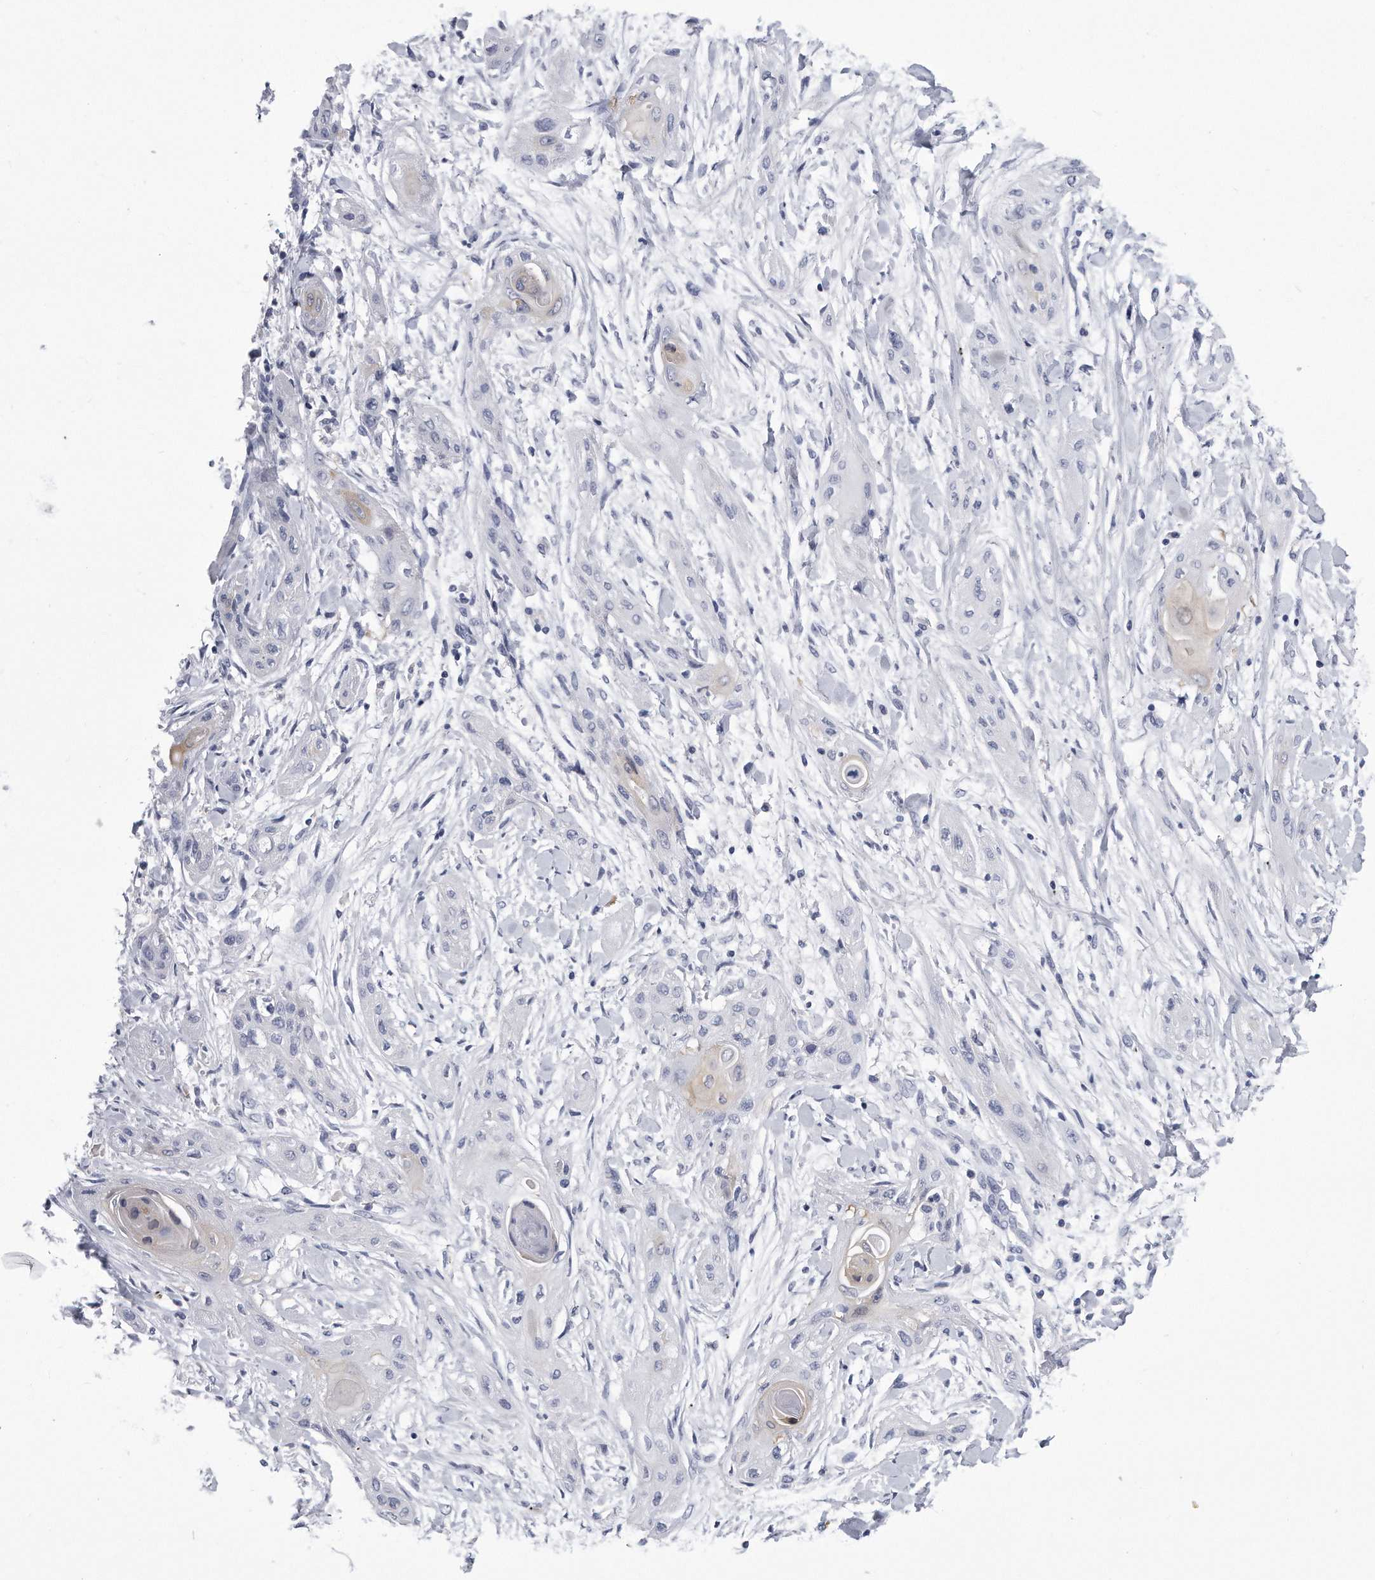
{"staining": {"intensity": "negative", "quantity": "none", "location": "none"}, "tissue": "lung cancer", "cell_type": "Tumor cells", "image_type": "cancer", "snomed": [{"axis": "morphology", "description": "Squamous cell carcinoma, NOS"}, {"axis": "topography", "description": "Lung"}], "caption": "High power microscopy micrograph of an immunohistochemistry (IHC) histopathology image of lung squamous cell carcinoma, revealing no significant expression in tumor cells.", "gene": "PYGB", "patient": {"sex": "female", "age": 47}}